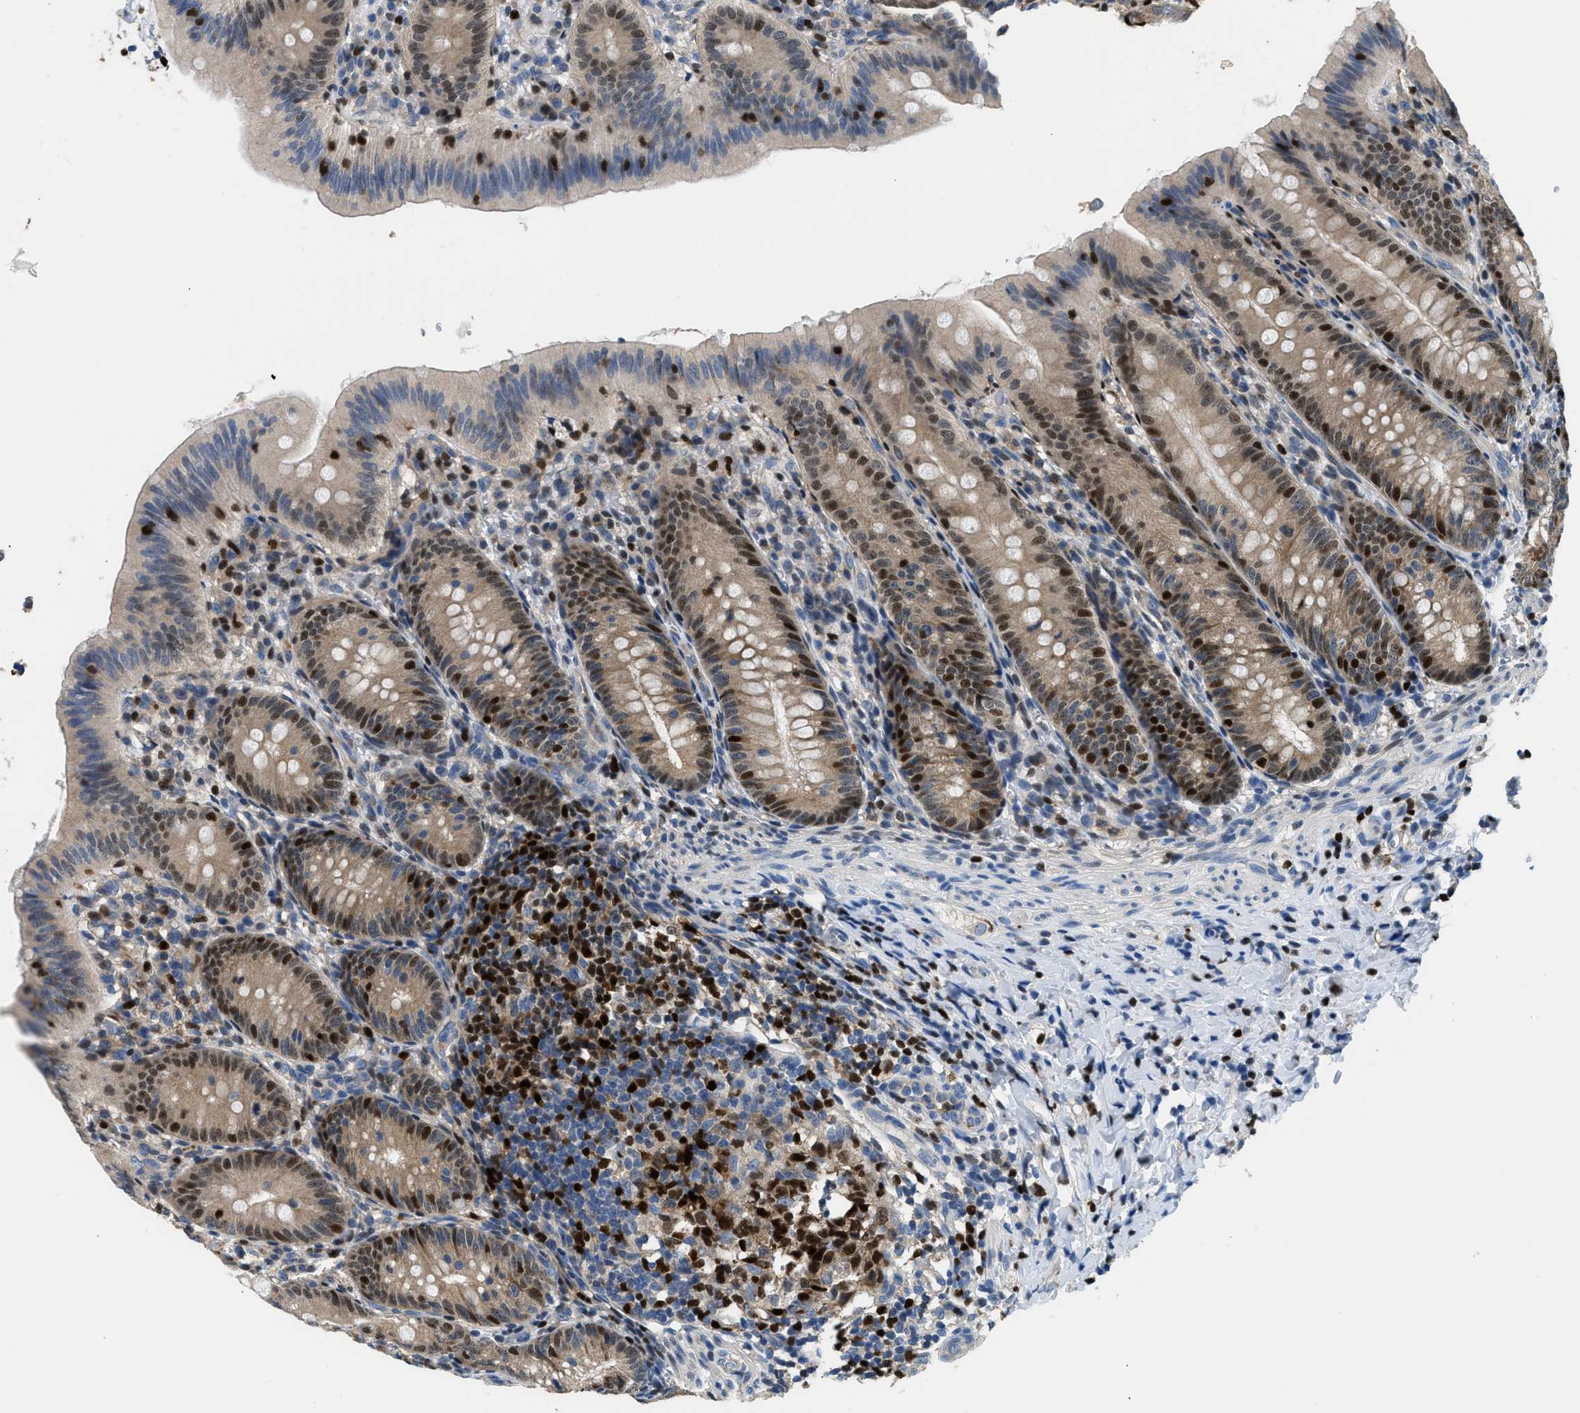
{"staining": {"intensity": "strong", "quantity": "25%-75%", "location": "cytoplasmic/membranous,nuclear"}, "tissue": "appendix", "cell_type": "Glandular cells", "image_type": "normal", "snomed": [{"axis": "morphology", "description": "Normal tissue, NOS"}, {"axis": "topography", "description": "Appendix"}], "caption": "Strong cytoplasmic/membranous,nuclear expression for a protein is present in about 25%-75% of glandular cells of benign appendix using immunohistochemistry.", "gene": "TOX", "patient": {"sex": "male", "age": 1}}